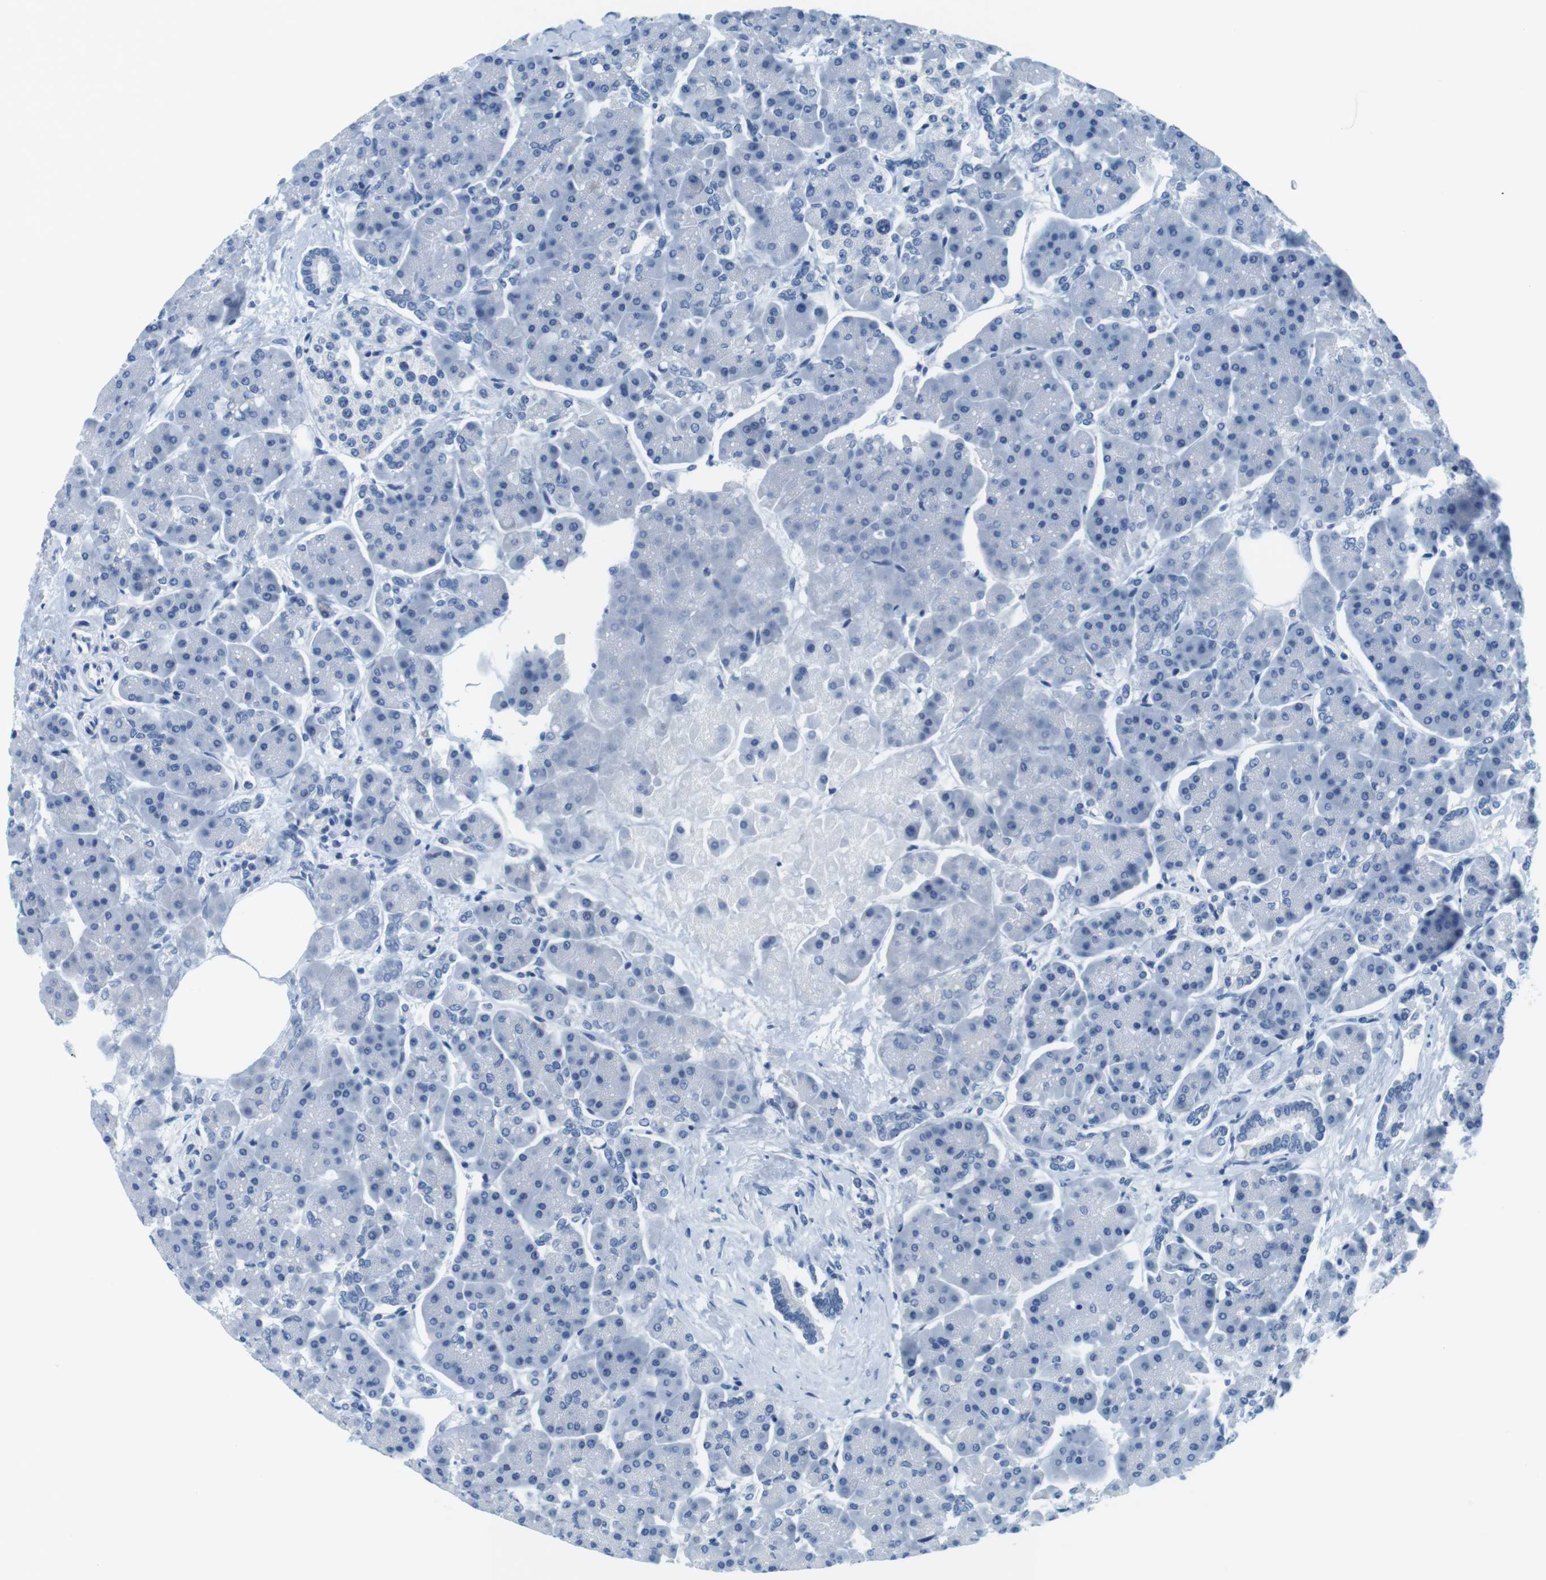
{"staining": {"intensity": "negative", "quantity": "none", "location": "none"}, "tissue": "pancreas", "cell_type": "Exocrine glandular cells", "image_type": "normal", "snomed": [{"axis": "morphology", "description": "Normal tissue, NOS"}, {"axis": "topography", "description": "Pancreas"}], "caption": "Image shows no significant protein positivity in exocrine glandular cells of unremarkable pancreas. (DAB (3,3'-diaminobenzidine) IHC visualized using brightfield microscopy, high magnification).", "gene": "CYP2C9", "patient": {"sex": "female", "age": 70}}